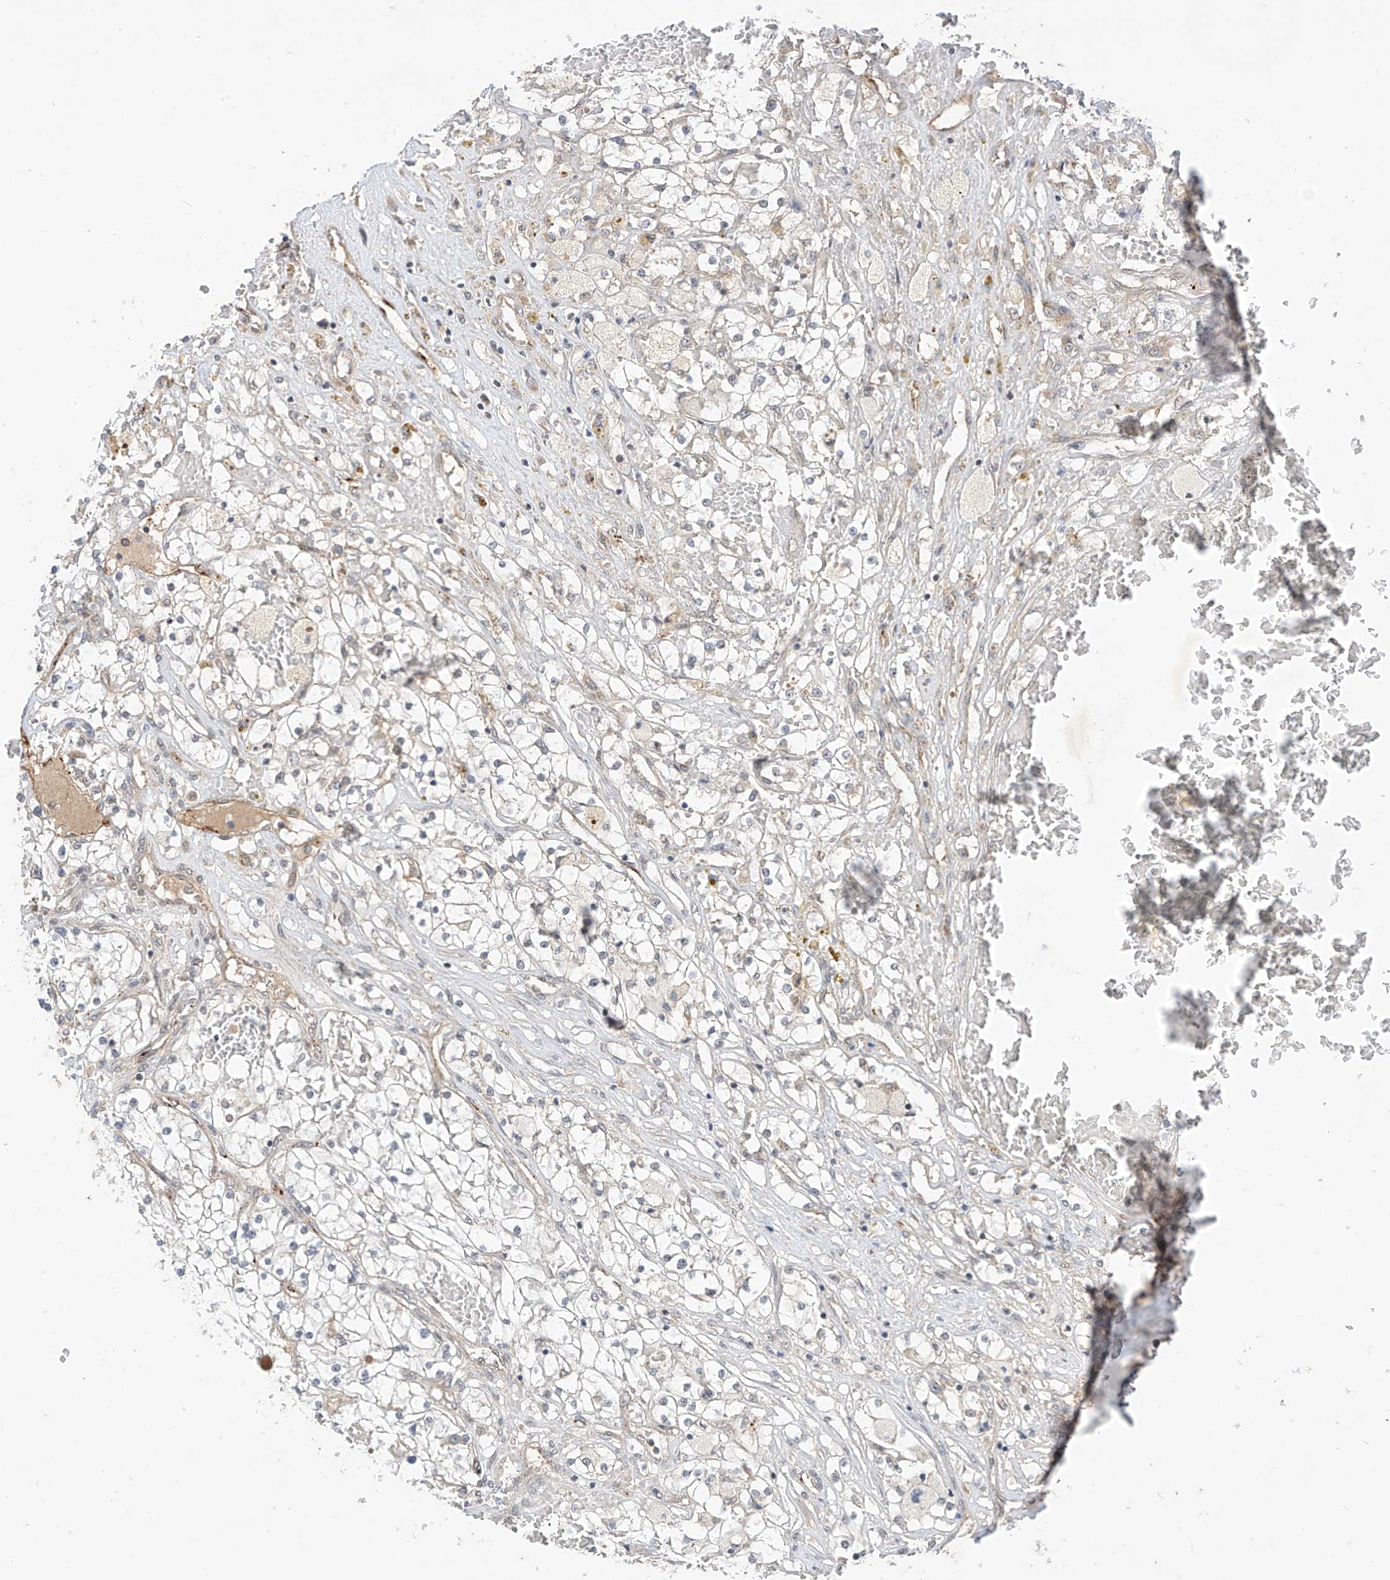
{"staining": {"intensity": "negative", "quantity": "none", "location": "none"}, "tissue": "renal cancer", "cell_type": "Tumor cells", "image_type": "cancer", "snomed": [{"axis": "morphology", "description": "Normal tissue, NOS"}, {"axis": "morphology", "description": "Adenocarcinoma, NOS"}, {"axis": "topography", "description": "Kidney"}], "caption": "This is an immunohistochemistry image of renal cancer. There is no positivity in tumor cells.", "gene": "MRTFA", "patient": {"sex": "male", "age": 68}}